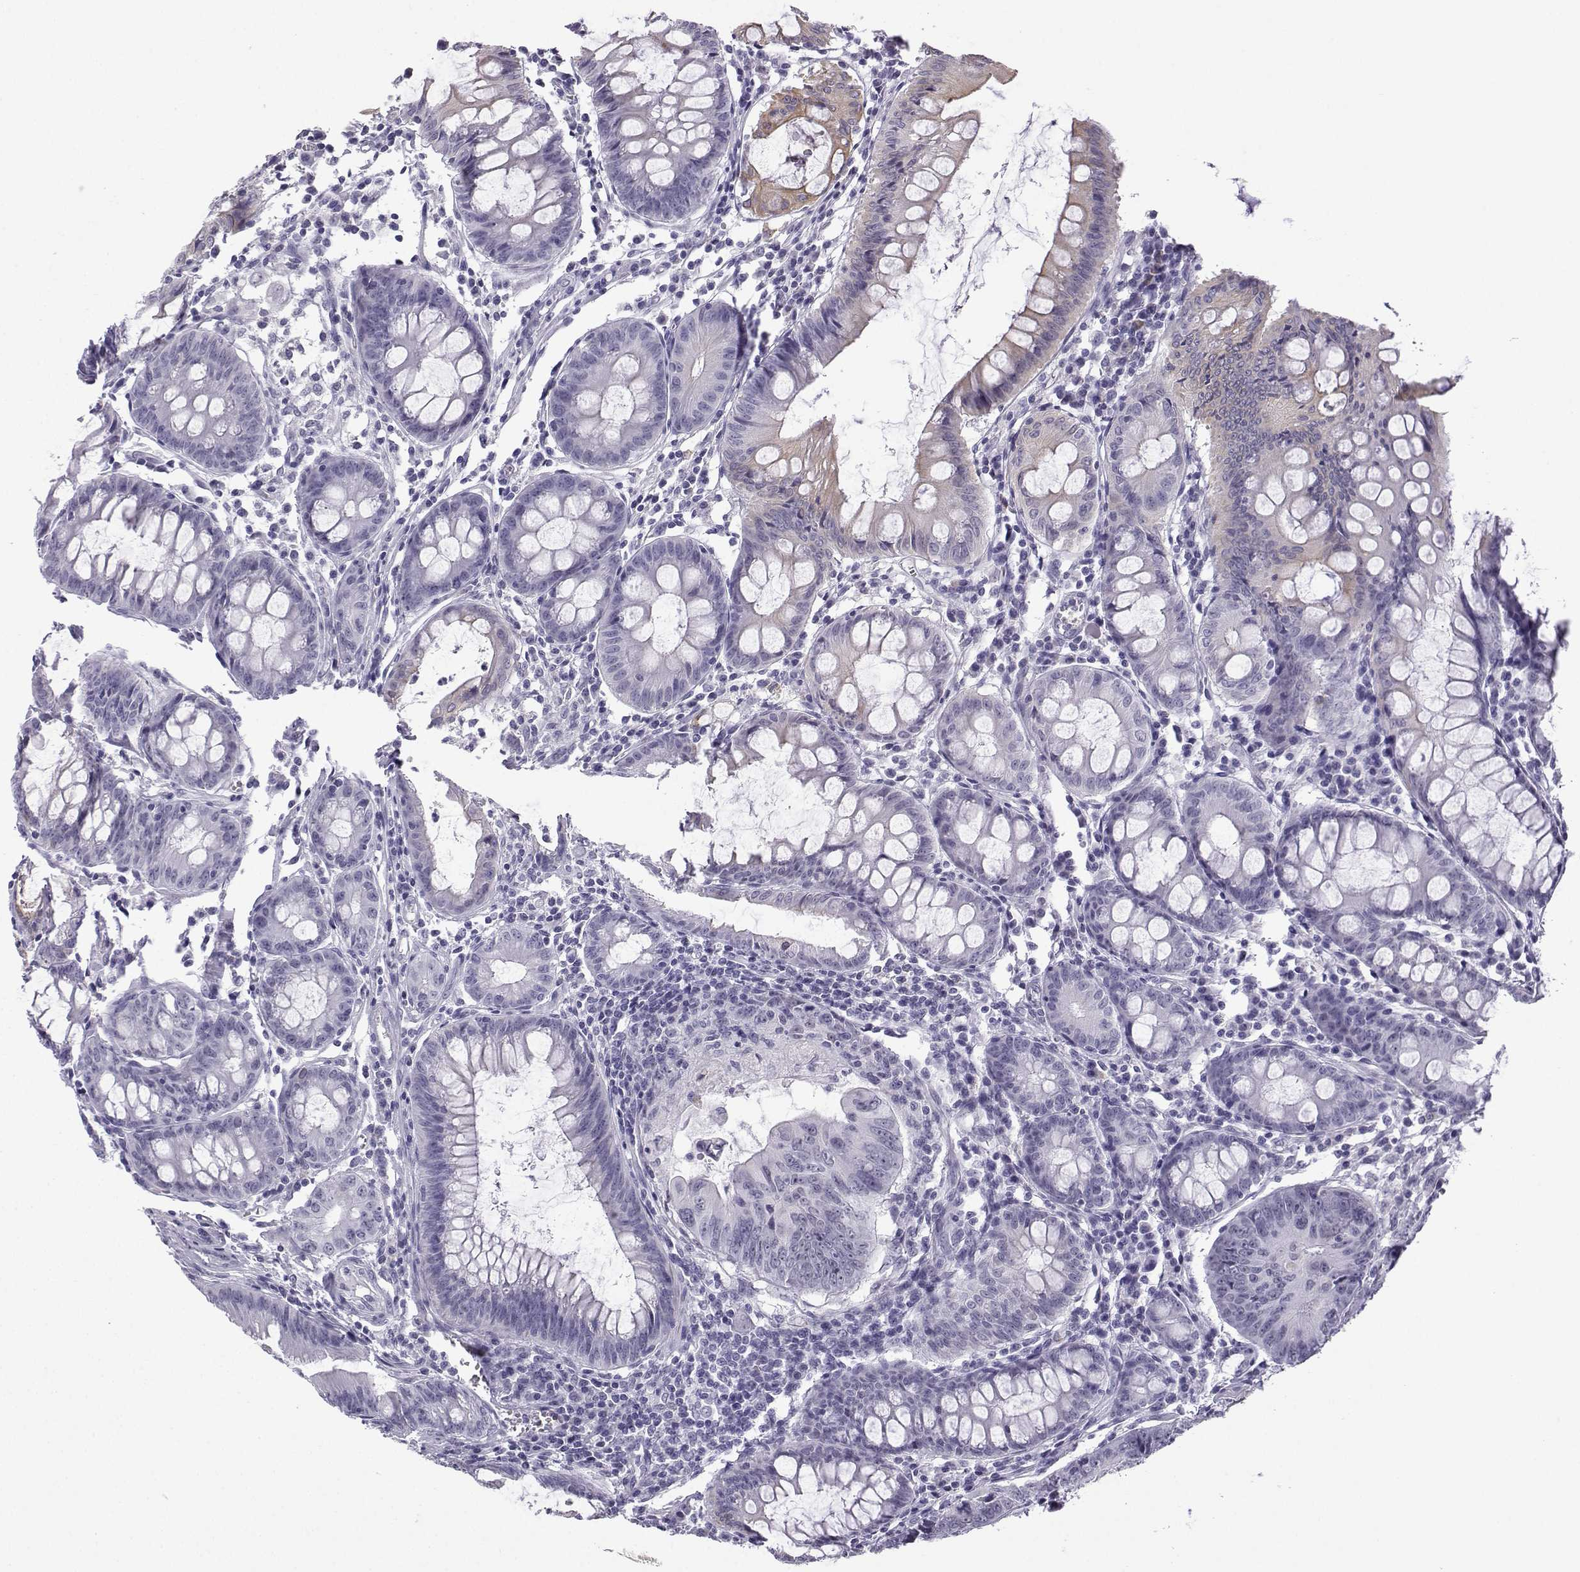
{"staining": {"intensity": "weak", "quantity": "<25%", "location": "cytoplasmic/membranous"}, "tissue": "colorectal cancer", "cell_type": "Tumor cells", "image_type": "cancer", "snomed": [{"axis": "morphology", "description": "Adenocarcinoma, NOS"}, {"axis": "topography", "description": "Colon"}], "caption": "A high-resolution image shows immunohistochemistry staining of colorectal cancer (adenocarcinoma), which exhibits no significant expression in tumor cells.", "gene": "MRGBP", "patient": {"sex": "female", "age": 87}}